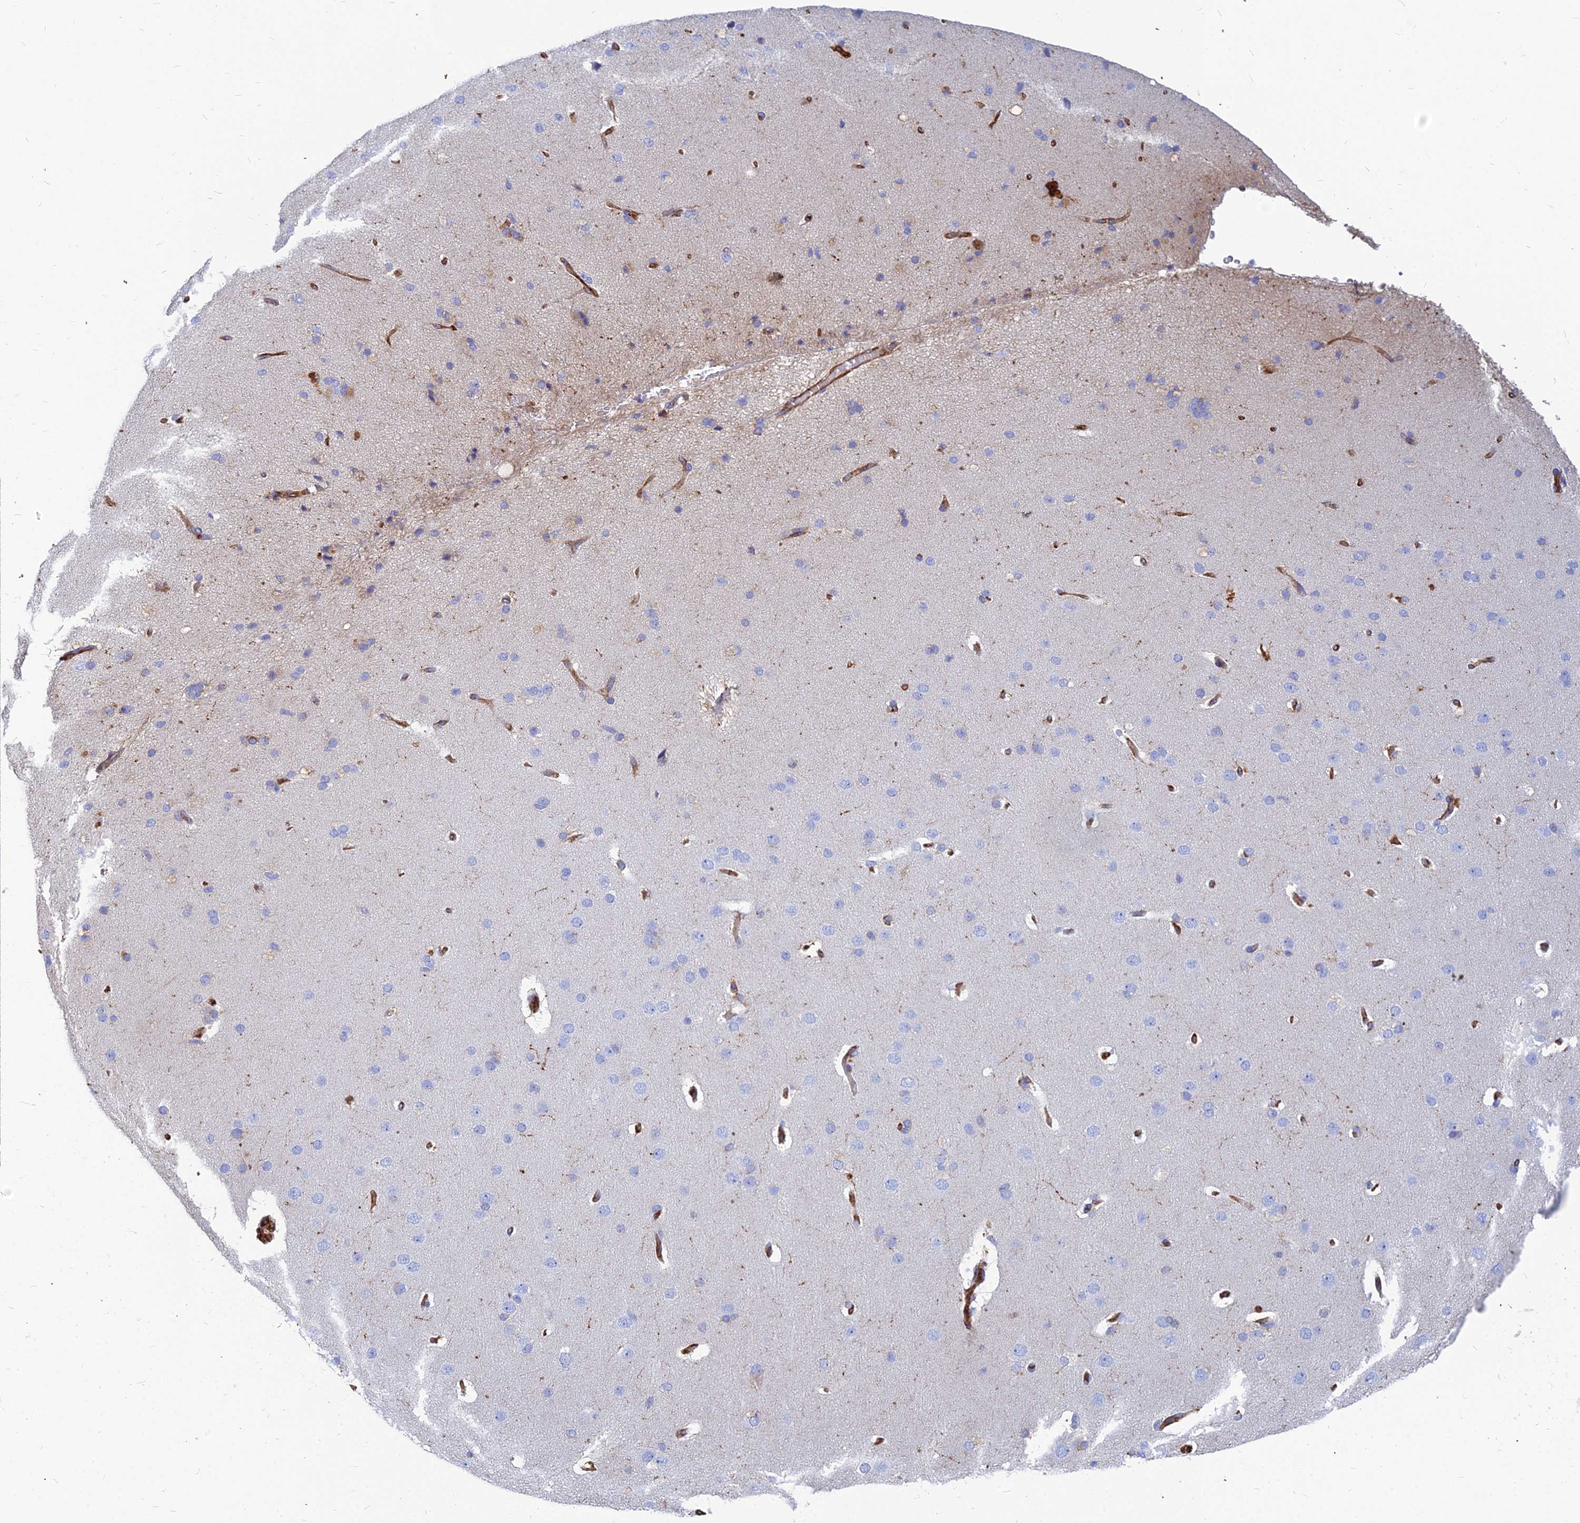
{"staining": {"intensity": "moderate", "quantity": ">75%", "location": "cytoplasmic/membranous"}, "tissue": "cerebral cortex", "cell_type": "Endothelial cells", "image_type": "normal", "snomed": [{"axis": "morphology", "description": "Normal tissue, NOS"}, {"axis": "topography", "description": "Cerebral cortex"}], "caption": "A photomicrograph of human cerebral cortex stained for a protein displays moderate cytoplasmic/membranous brown staining in endothelial cells.", "gene": "VAT1", "patient": {"sex": "male", "age": 62}}